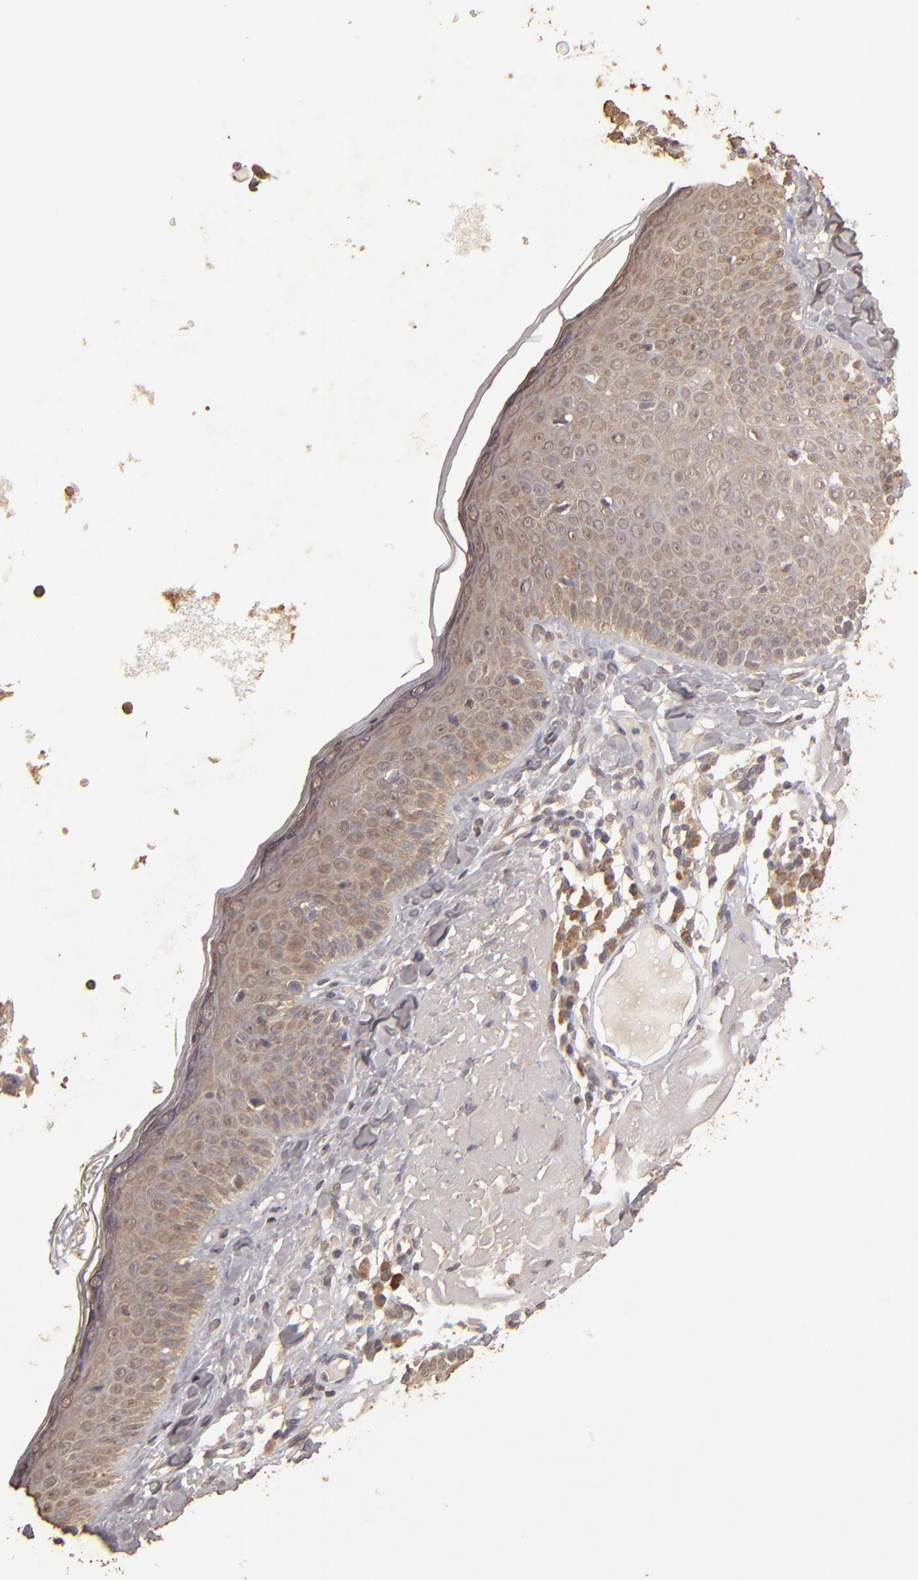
{"staining": {"intensity": "moderate", "quantity": ">75%", "location": "cytoplasmic/membranous"}, "tissue": "skin cancer", "cell_type": "Tumor cells", "image_type": "cancer", "snomed": [{"axis": "morphology", "description": "Basal cell carcinoma"}, {"axis": "topography", "description": "Skin"}], "caption": "Skin cancer stained with a brown dye exhibits moderate cytoplasmic/membranous positive expression in about >75% of tumor cells.", "gene": "OPHN1", "patient": {"sex": "male", "age": 74}}